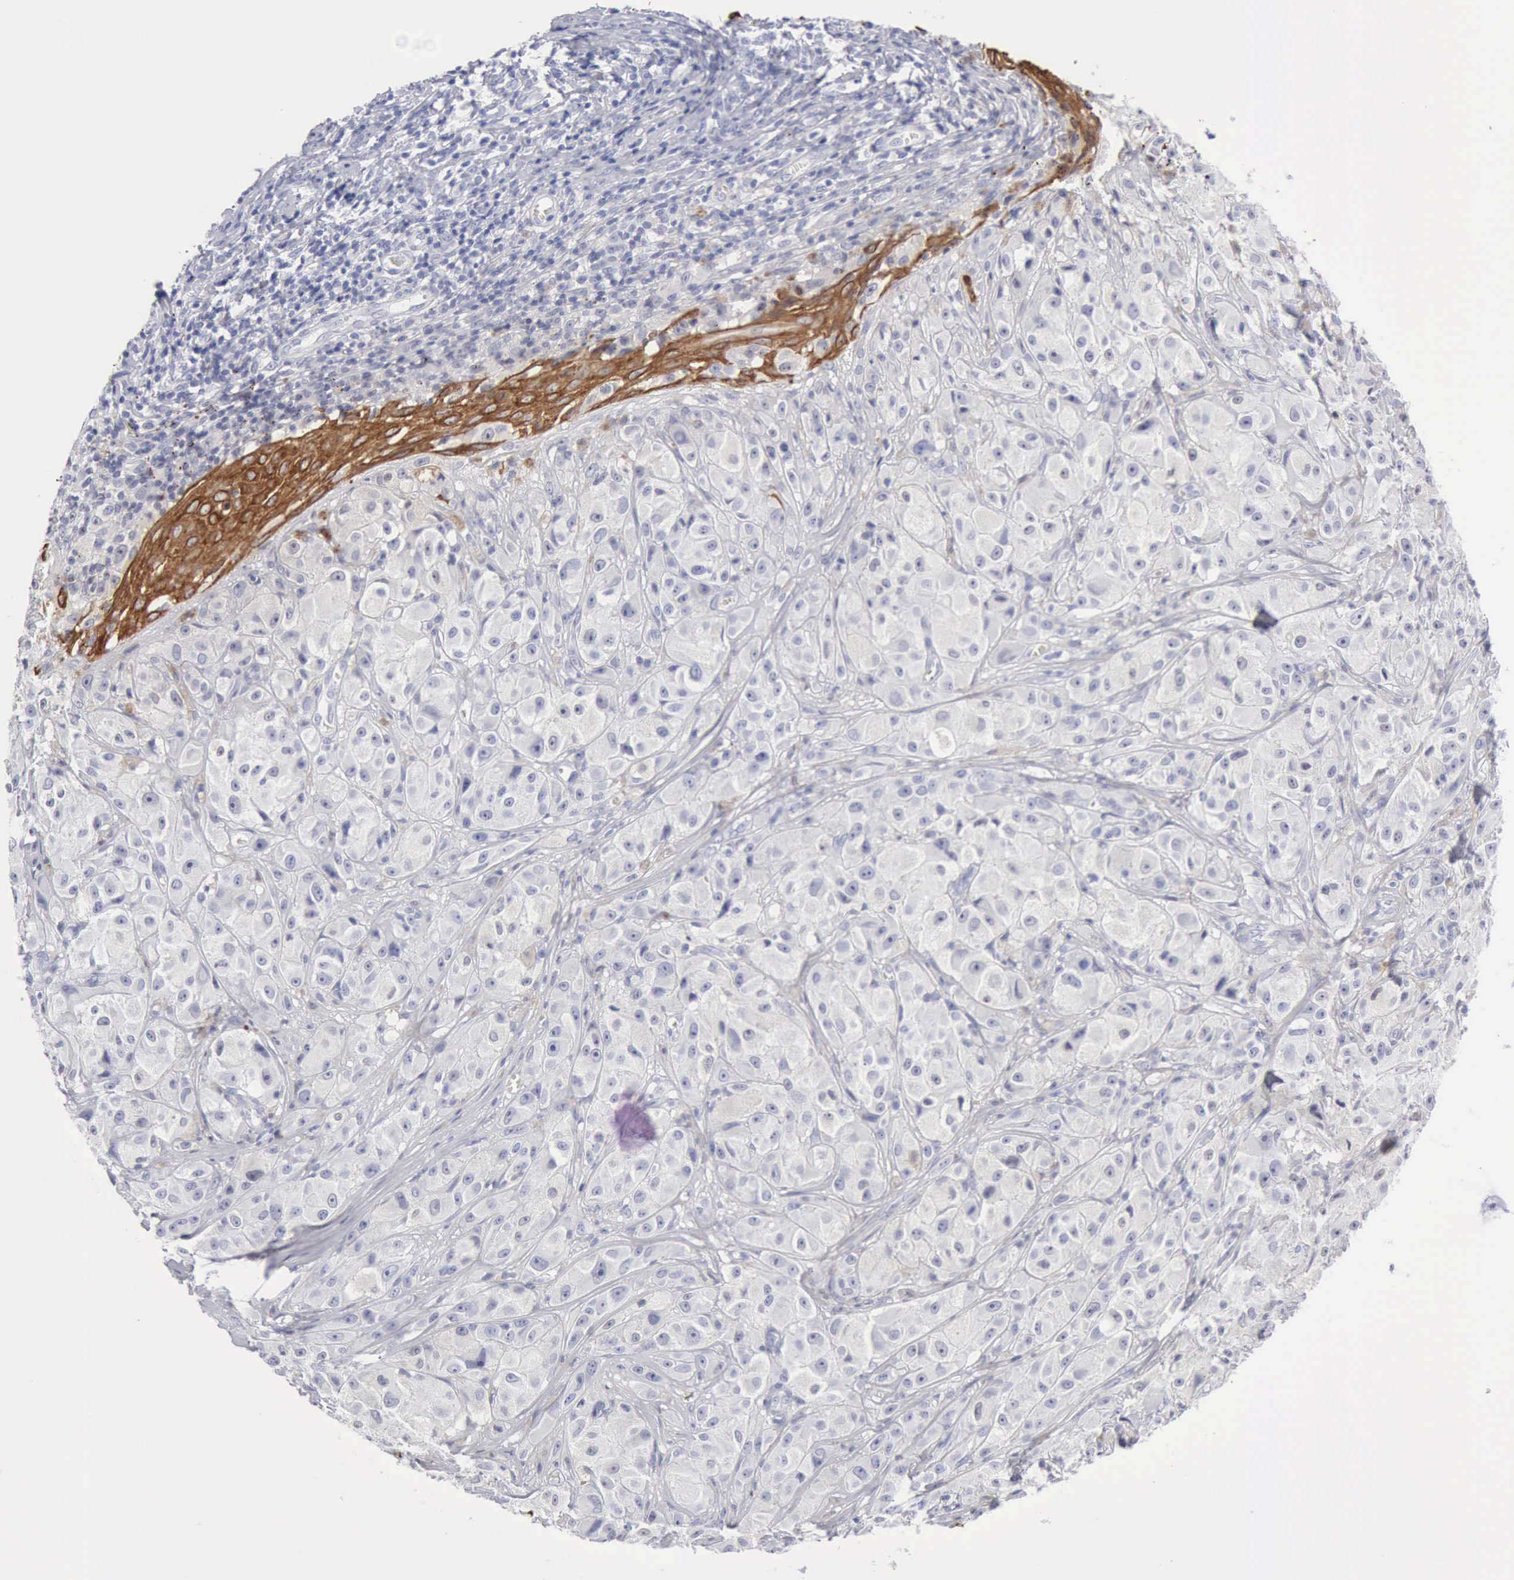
{"staining": {"intensity": "negative", "quantity": "none", "location": "none"}, "tissue": "melanoma", "cell_type": "Tumor cells", "image_type": "cancer", "snomed": [{"axis": "morphology", "description": "Malignant melanoma, NOS"}, {"axis": "topography", "description": "Skin"}], "caption": "Human melanoma stained for a protein using immunohistochemistry demonstrates no staining in tumor cells.", "gene": "KRT5", "patient": {"sex": "male", "age": 56}}